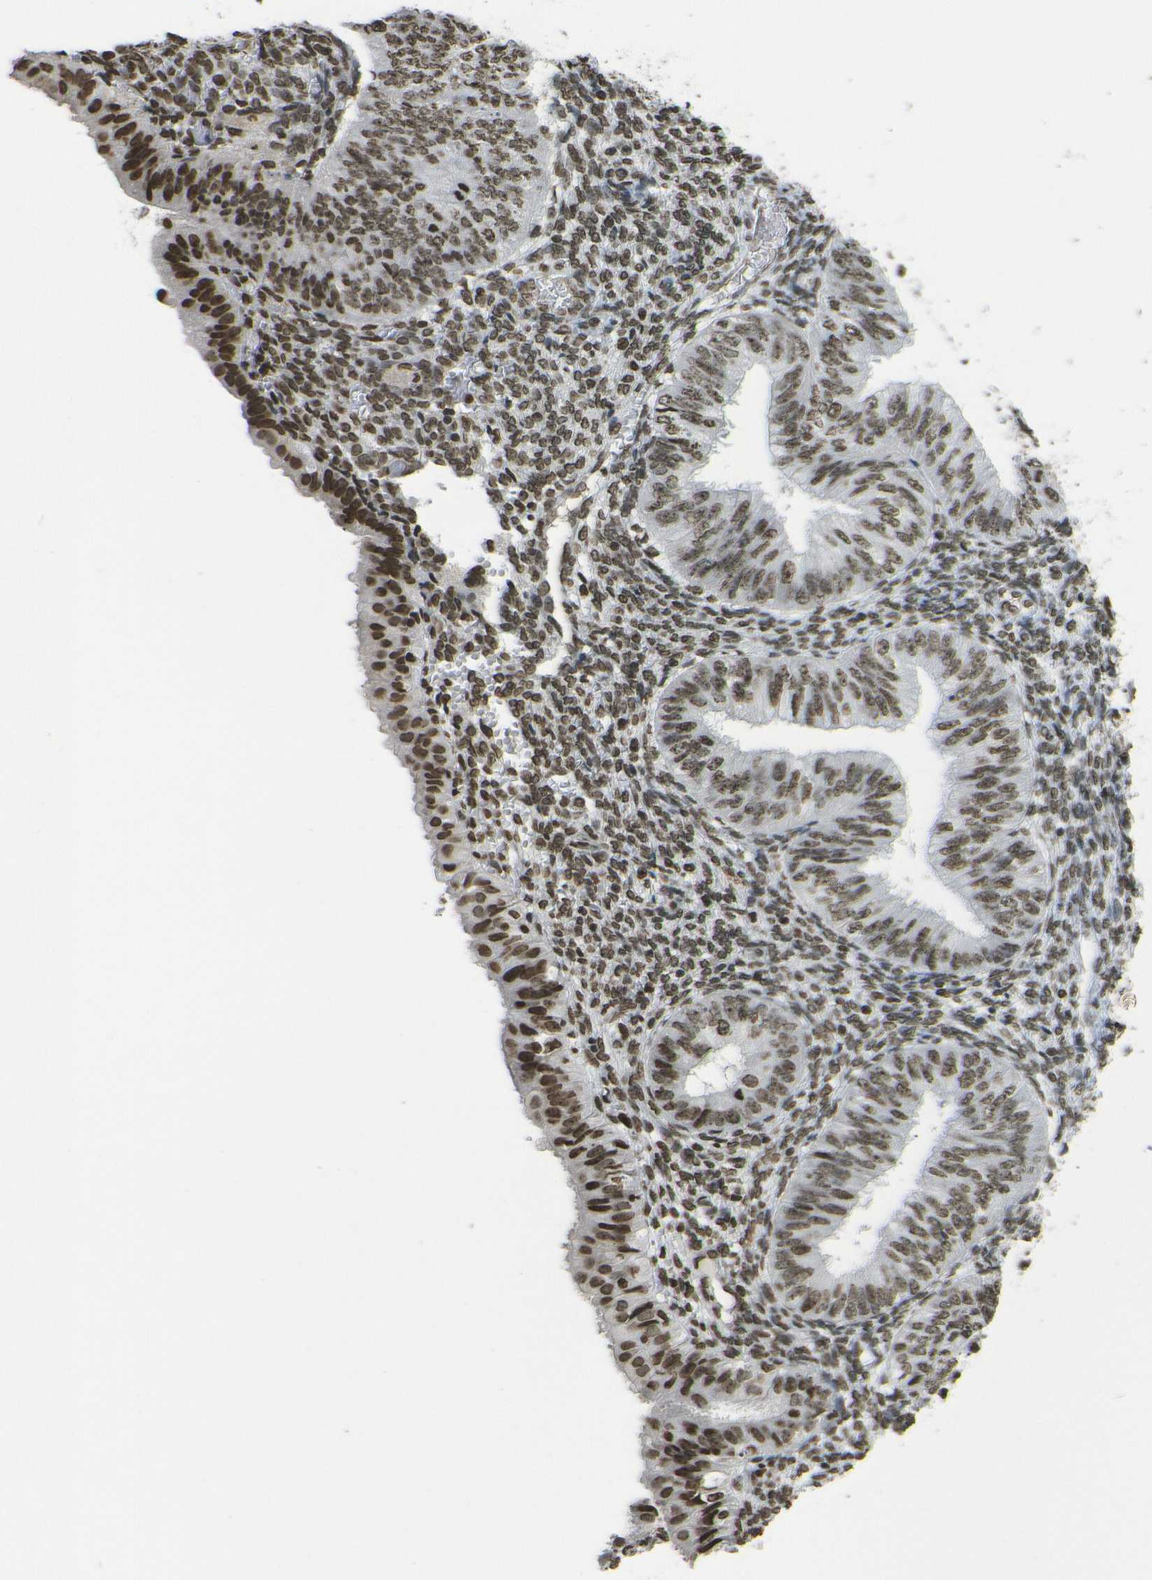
{"staining": {"intensity": "moderate", "quantity": ">75%", "location": "nuclear"}, "tissue": "endometrial cancer", "cell_type": "Tumor cells", "image_type": "cancer", "snomed": [{"axis": "morphology", "description": "Normal tissue, NOS"}, {"axis": "morphology", "description": "Adenocarcinoma, NOS"}, {"axis": "topography", "description": "Endometrium"}], "caption": "Tumor cells show medium levels of moderate nuclear staining in approximately >75% of cells in adenocarcinoma (endometrial).", "gene": "H4C16", "patient": {"sex": "female", "age": 53}}